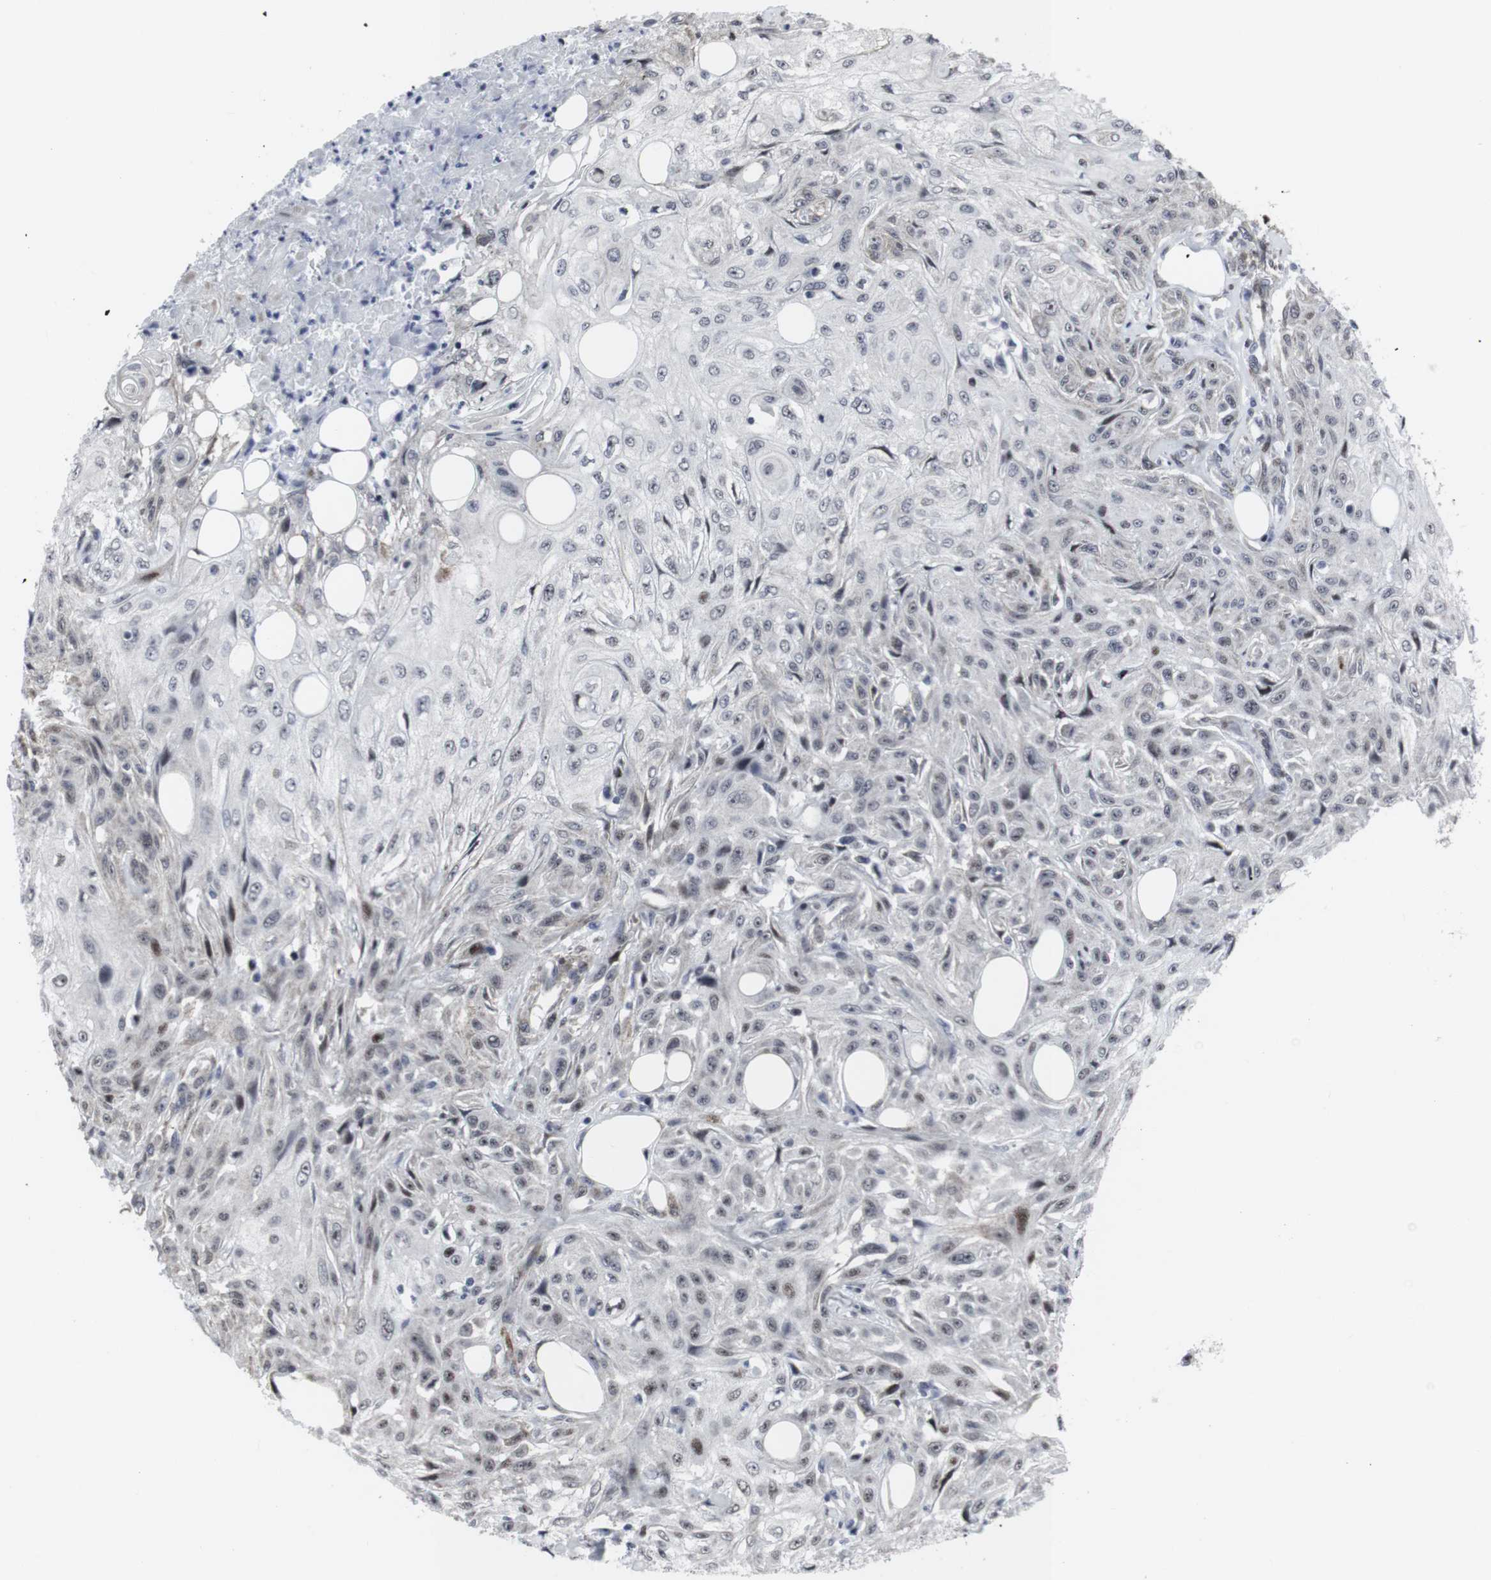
{"staining": {"intensity": "weak", "quantity": "25%-75%", "location": "nuclear"}, "tissue": "skin cancer", "cell_type": "Tumor cells", "image_type": "cancer", "snomed": [{"axis": "morphology", "description": "Squamous cell carcinoma, NOS"}, {"axis": "topography", "description": "Skin"}], "caption": "Squamous cell carcinoma (skin) was stained to show a protein in brown. There is low levels of weak nuclear staining in approximately 25%-75% of tumor cells.", "gene": "MLH1", "patient": {"sex": "male", "age": 75}}